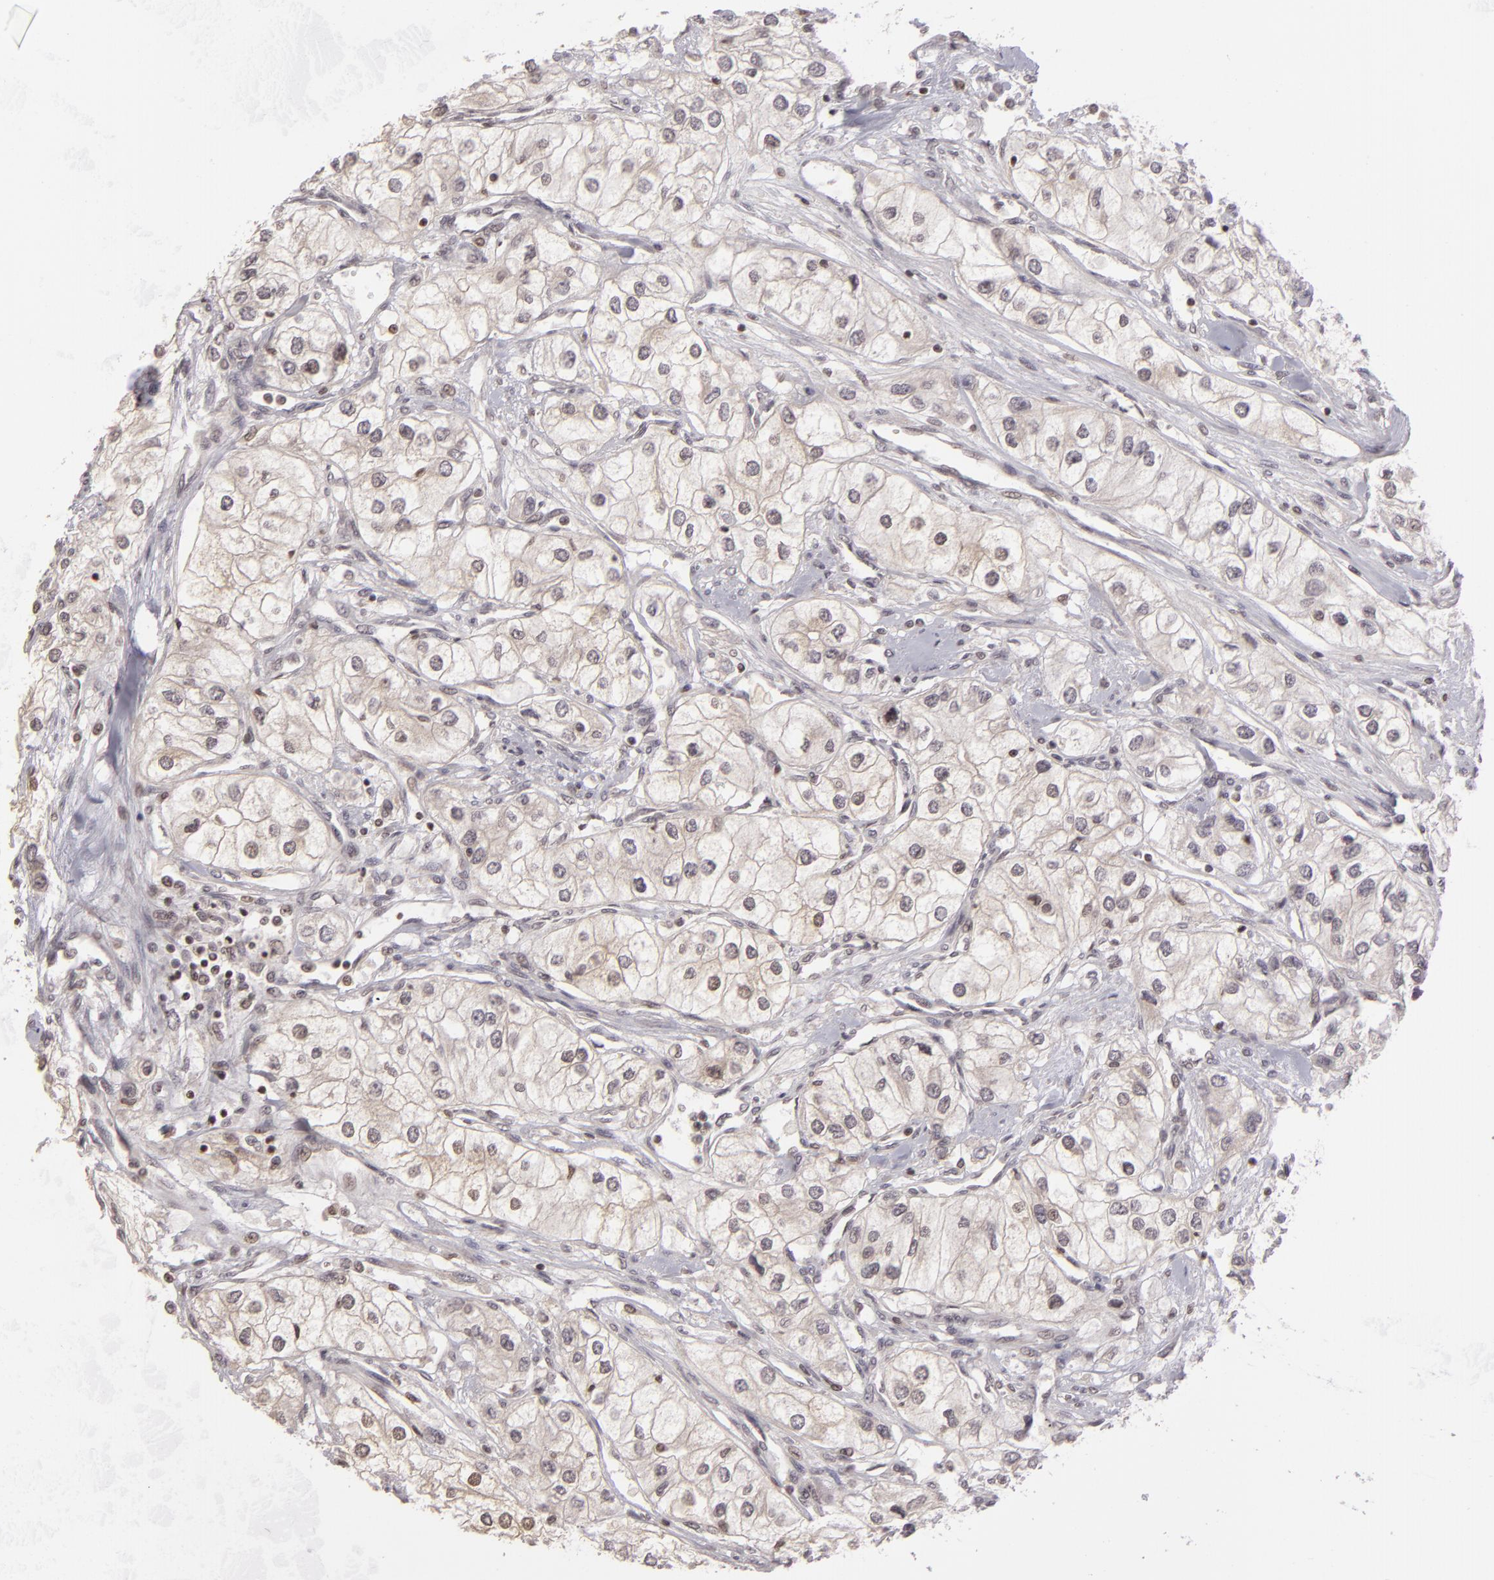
{"staining": {"intensity": "negative", "quantity": "none", "location": "none"}, "tissue": "renal cancer", "cell_type": "Tumor cells", "image_type": "cancer", "snomed": [{"axis": "morphology", "description": "Adenocarcinoma, NOS"}, {"axis": "topography", "description": "Kidney"}], "caption": "Tumor cells show no significant protein positivity in adenocarcinoma (renal). (DAB (3,3'-diaminobenzidine) immunohistochemistry visualized using brightfield microscopy, high magnification).", "gene": "AKAP6", "patient": {"sex": "male", "age": 57}}